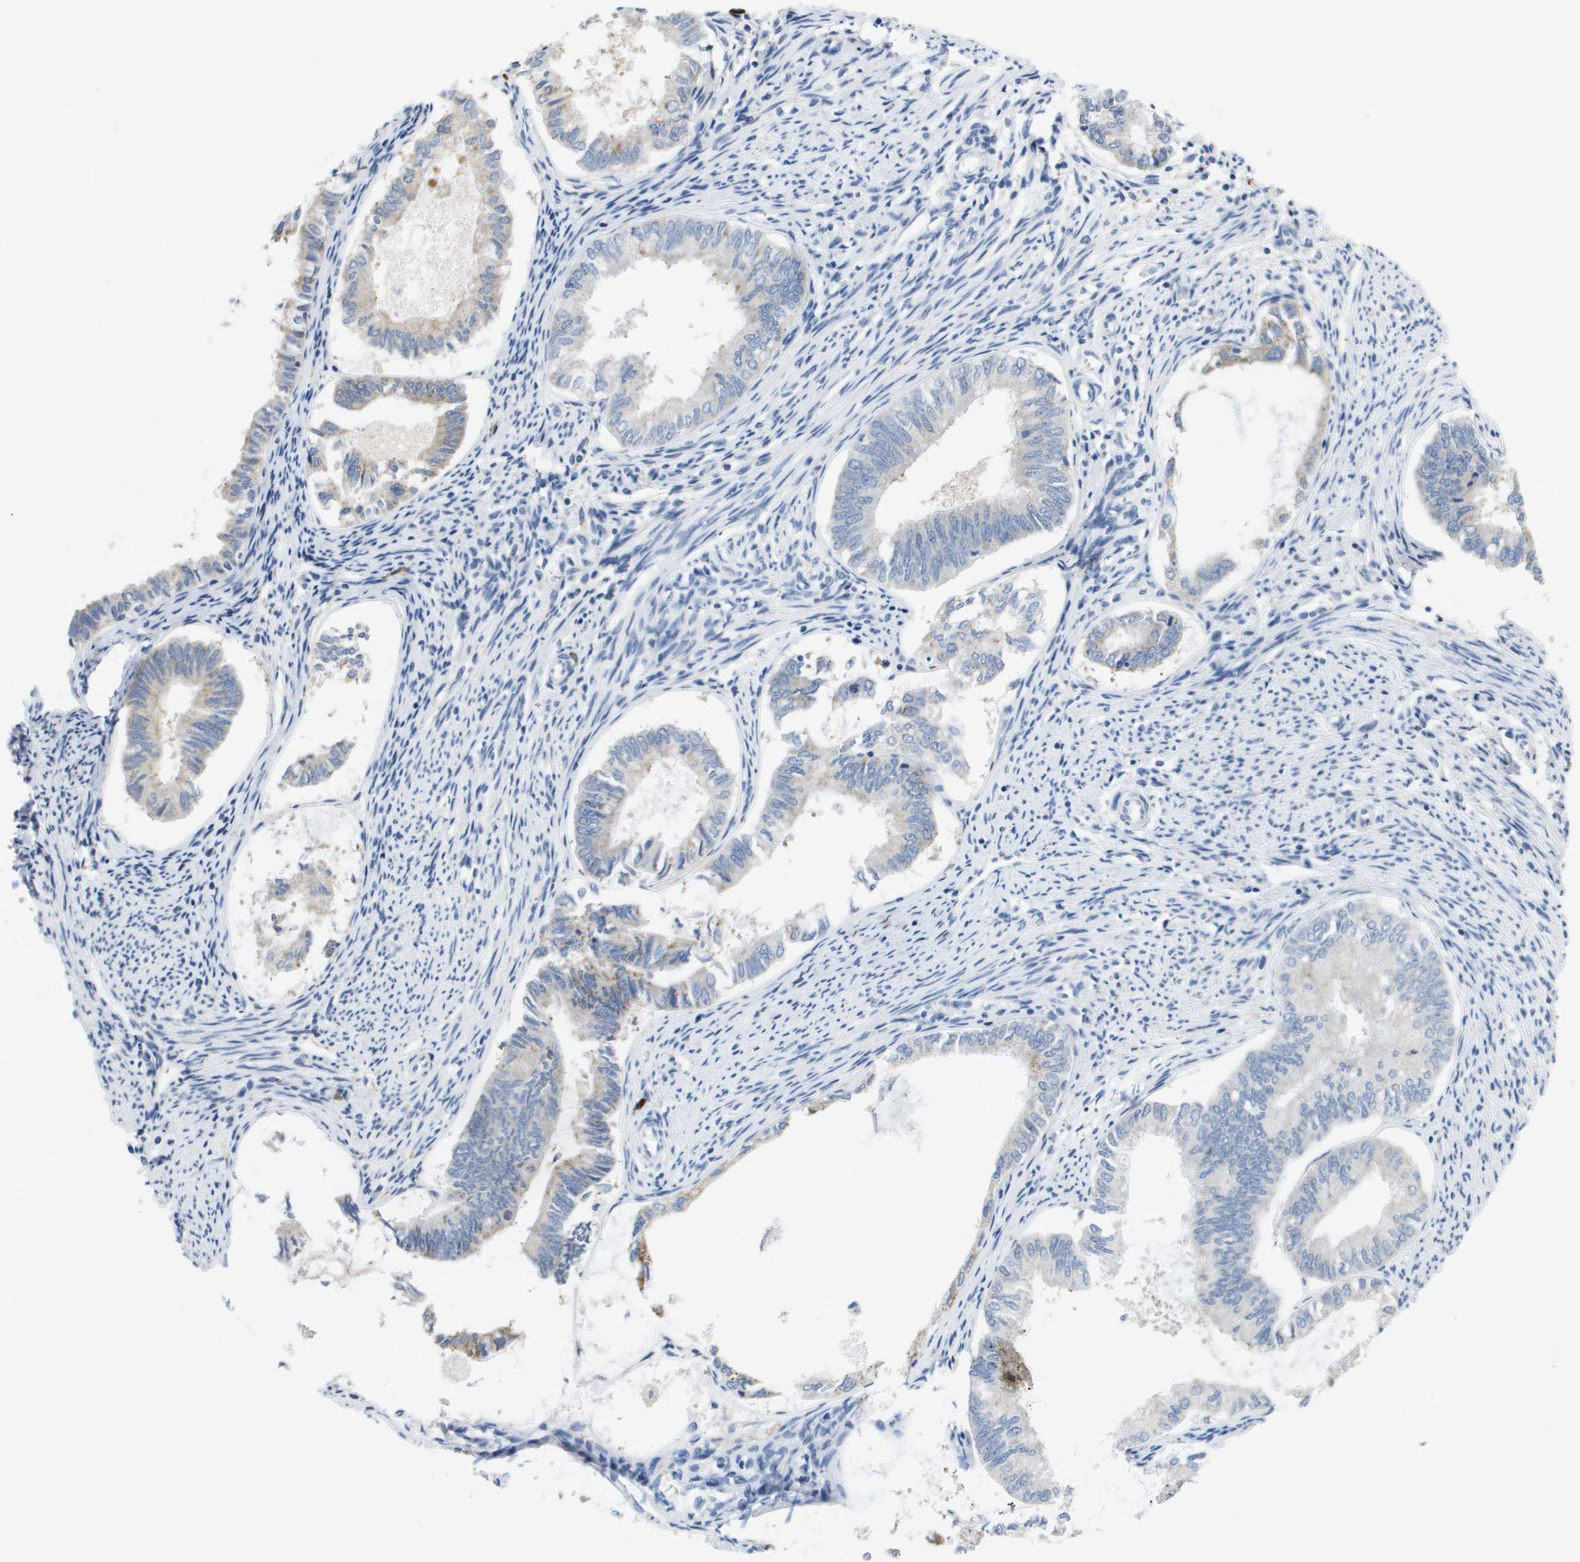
{"staining": {"intensity": "negative", "quantity": "none", "location": "none"}, "tissue": "endometrial cancer", "cell_type": "Tumor cells", "image_type": "cancer", "snomed": [{"axis": "morphology", "description": "Adenocarcinoma, NOS"}, {"axis": "topography", "description": "Endometrium"}], "caption": "This is an immunohistochemistry (IHC) micrograph of endometrial cancer. There is no expression in tumor cells.", "gene": "CD3G", "patient": {"sex": "female", "age": 86}}